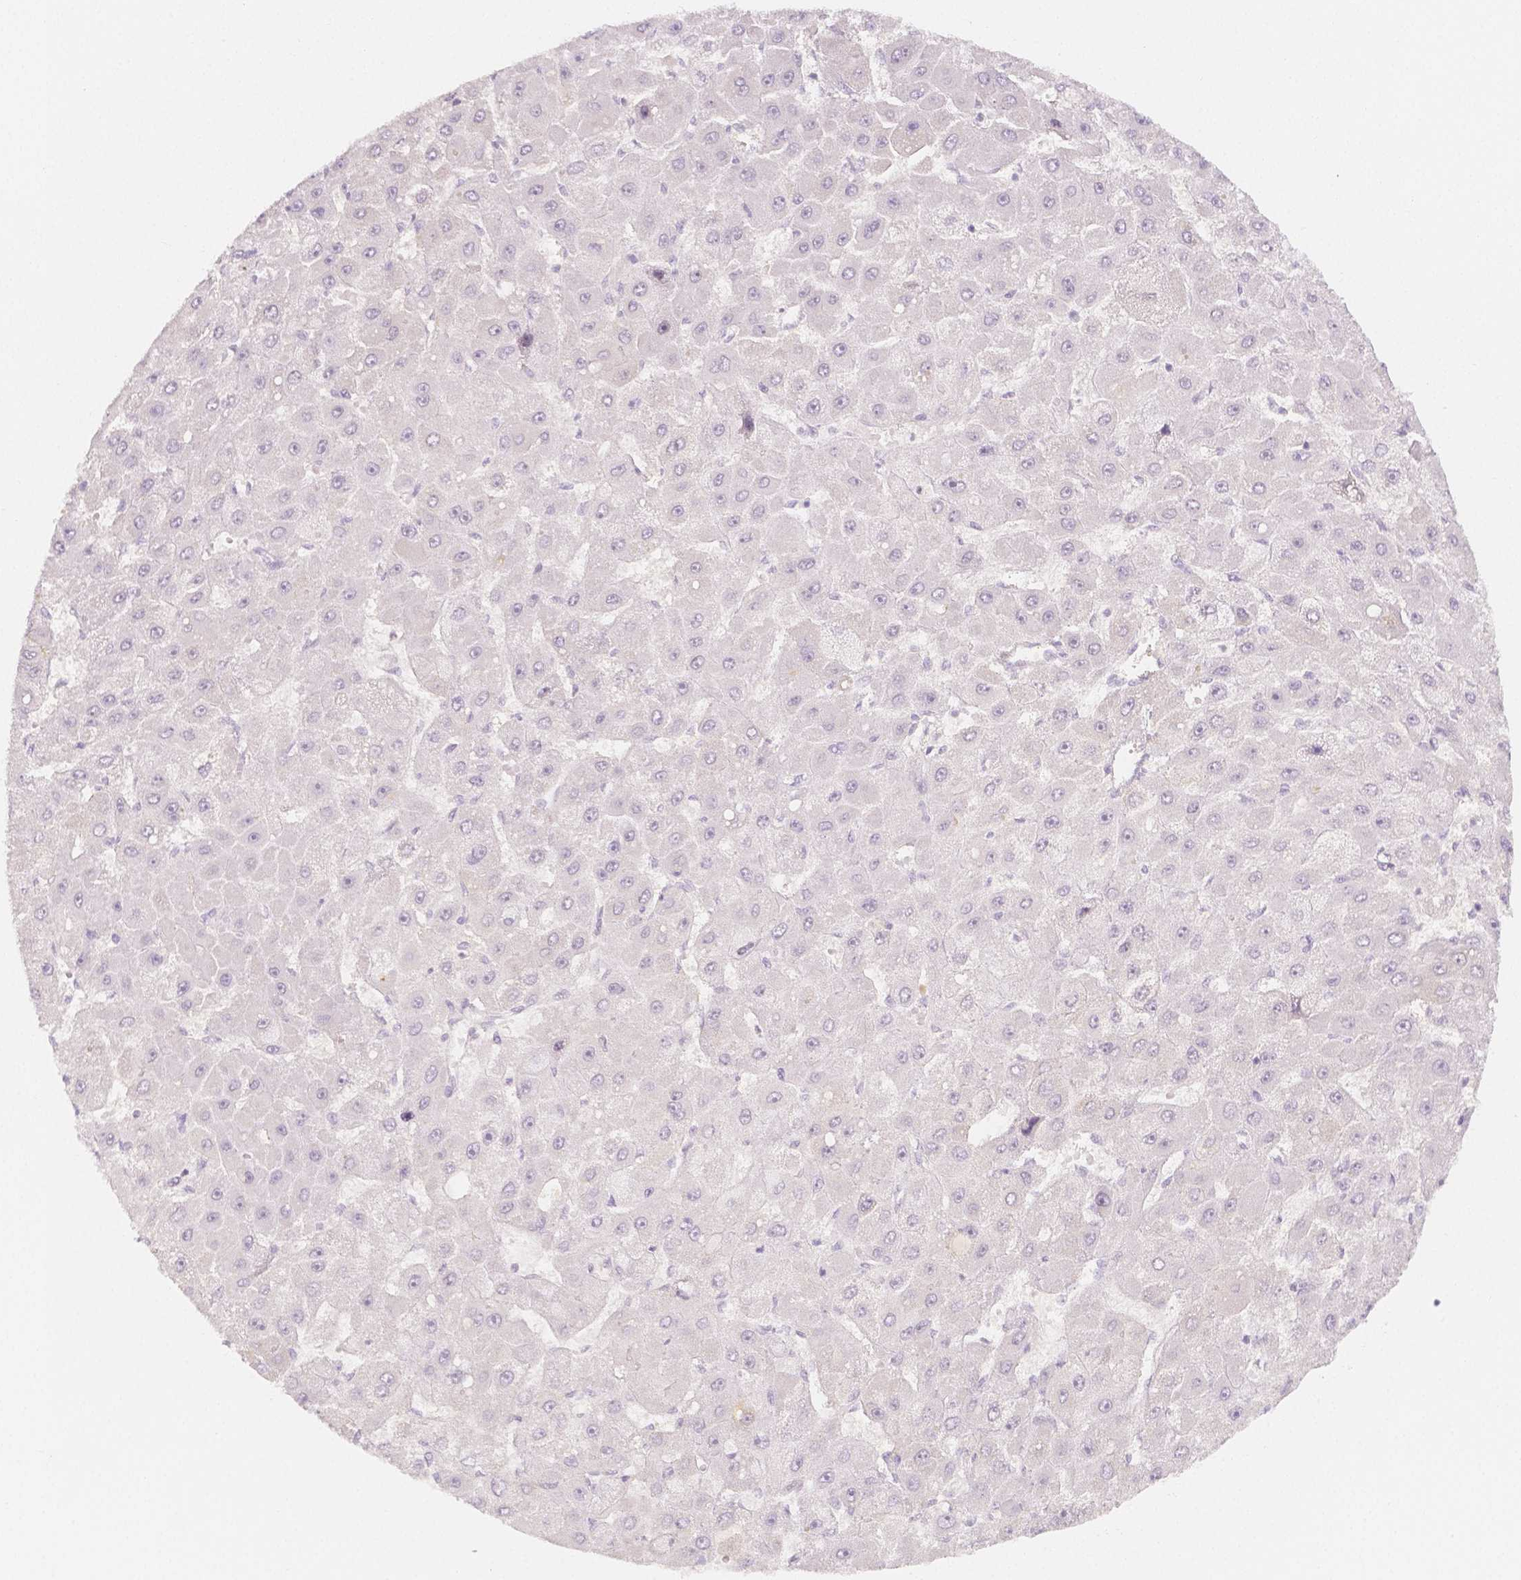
{"staining": {"intensity": "negative", "quantity": "none", "location": "none"}, "tissue": "liver cancer", "cell_type": "Tumor cells", "image_type": "cancer", "snomed": [{"axis": "morphology", "description": "Carcinoma, Hepatocellular, NOS"}, {"axis": "topography", "description": "Liver"}], "caption": "The IHC photomicrograph has no significant expression in tumor cells of liver hepatocellular carcinoma tissue.", "gene": "BATF", "patient": {"sex": "female", "age": 25}}